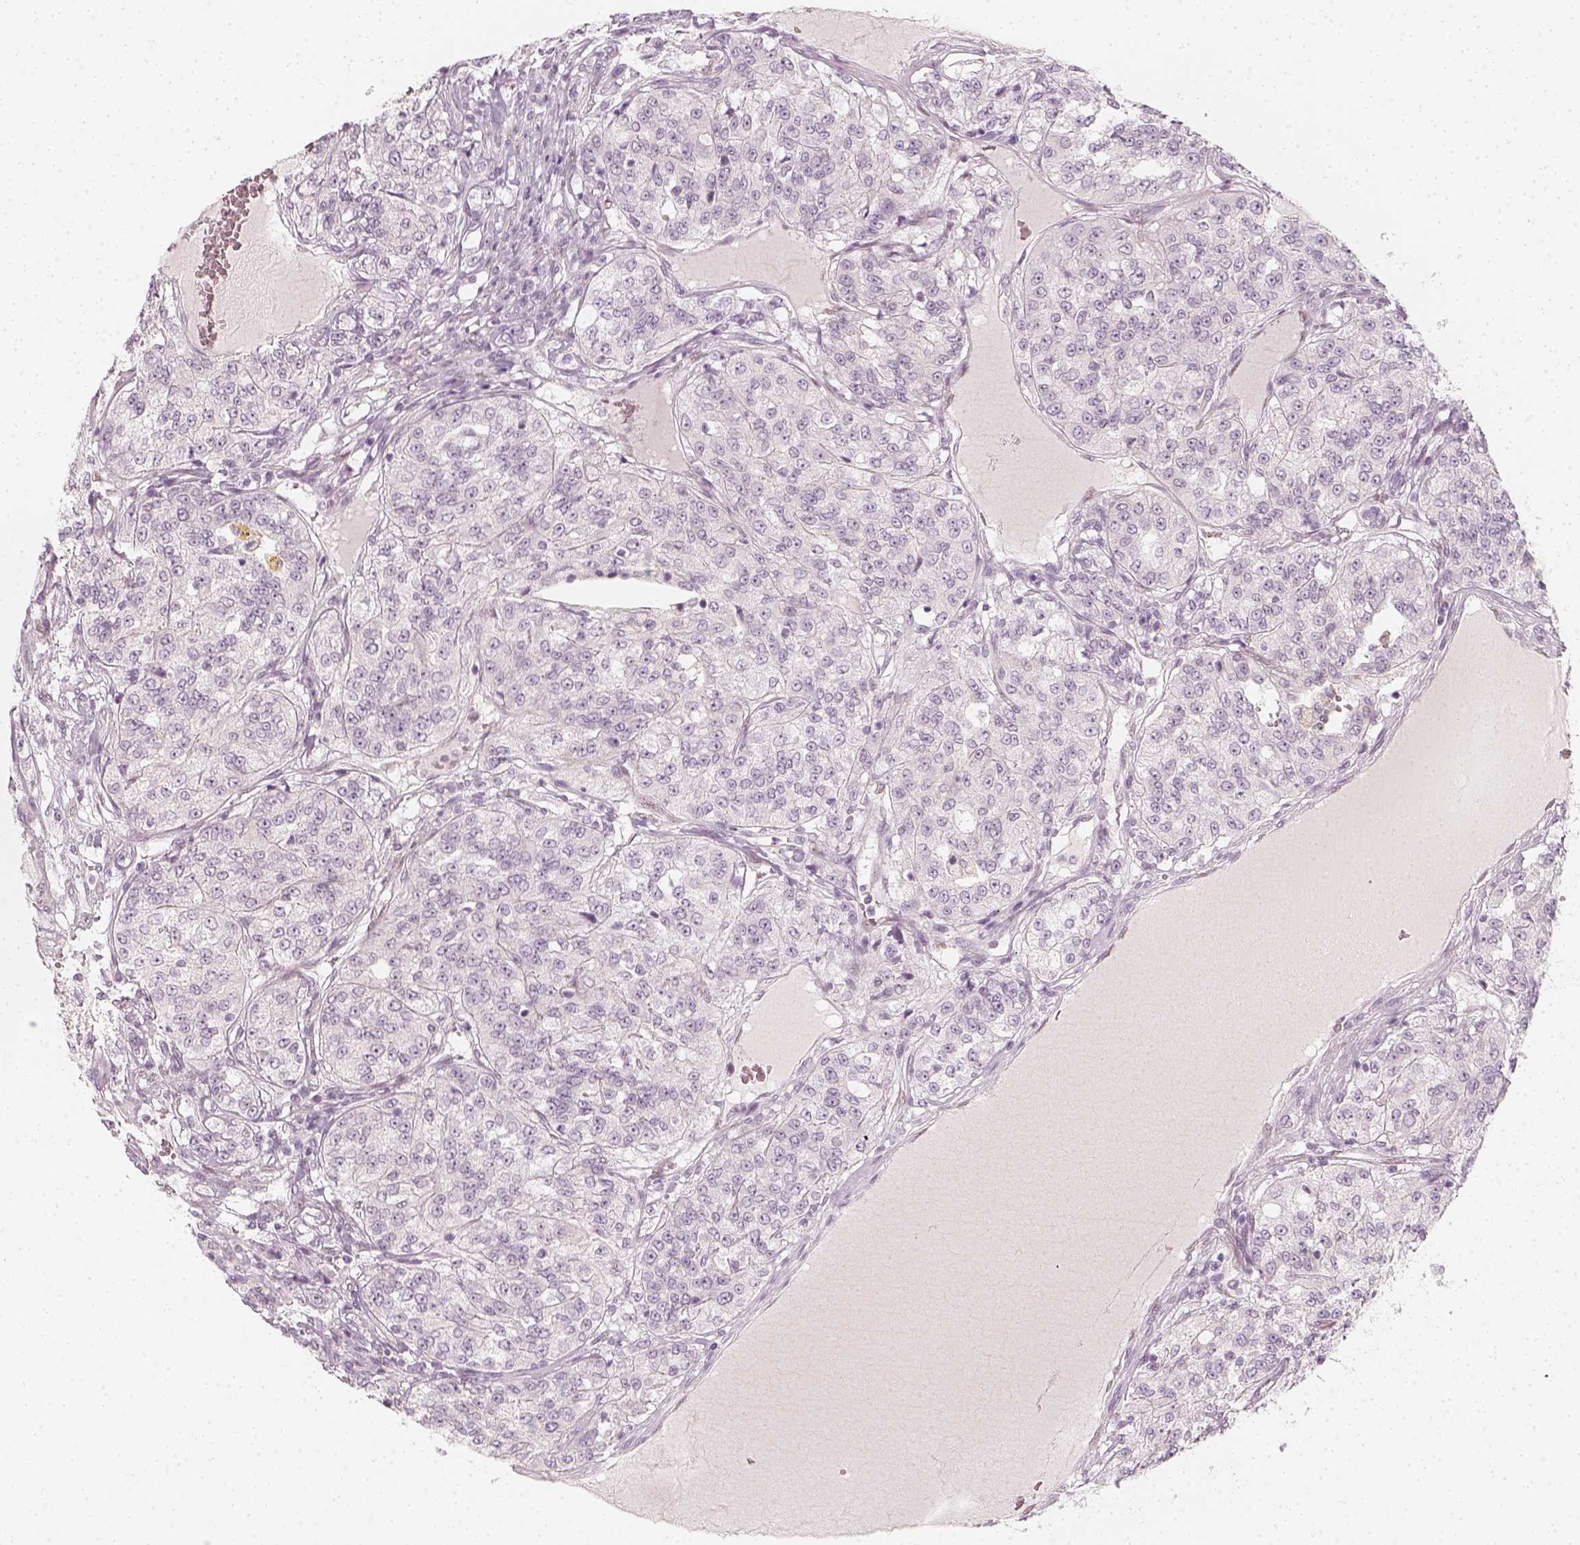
{"staining": {"intensity": "negative", "quantity": "none", "location": "none"}, "tissue": "renal cancer", "cell_type": "Tumor cells", "image_type": "cancer", "snomed": [{"axis": "morphology", "description": "Adenocarcinoma, NOS"}, {"axis": "topography", "description": "Kidney"}], "caption": "Immunohistochemical staining of human renal cancer demonstrates no significant positivity in tumor cells.", "gene": "KRTAP2-1", "patient": {"sex": "female", "age": 63}}